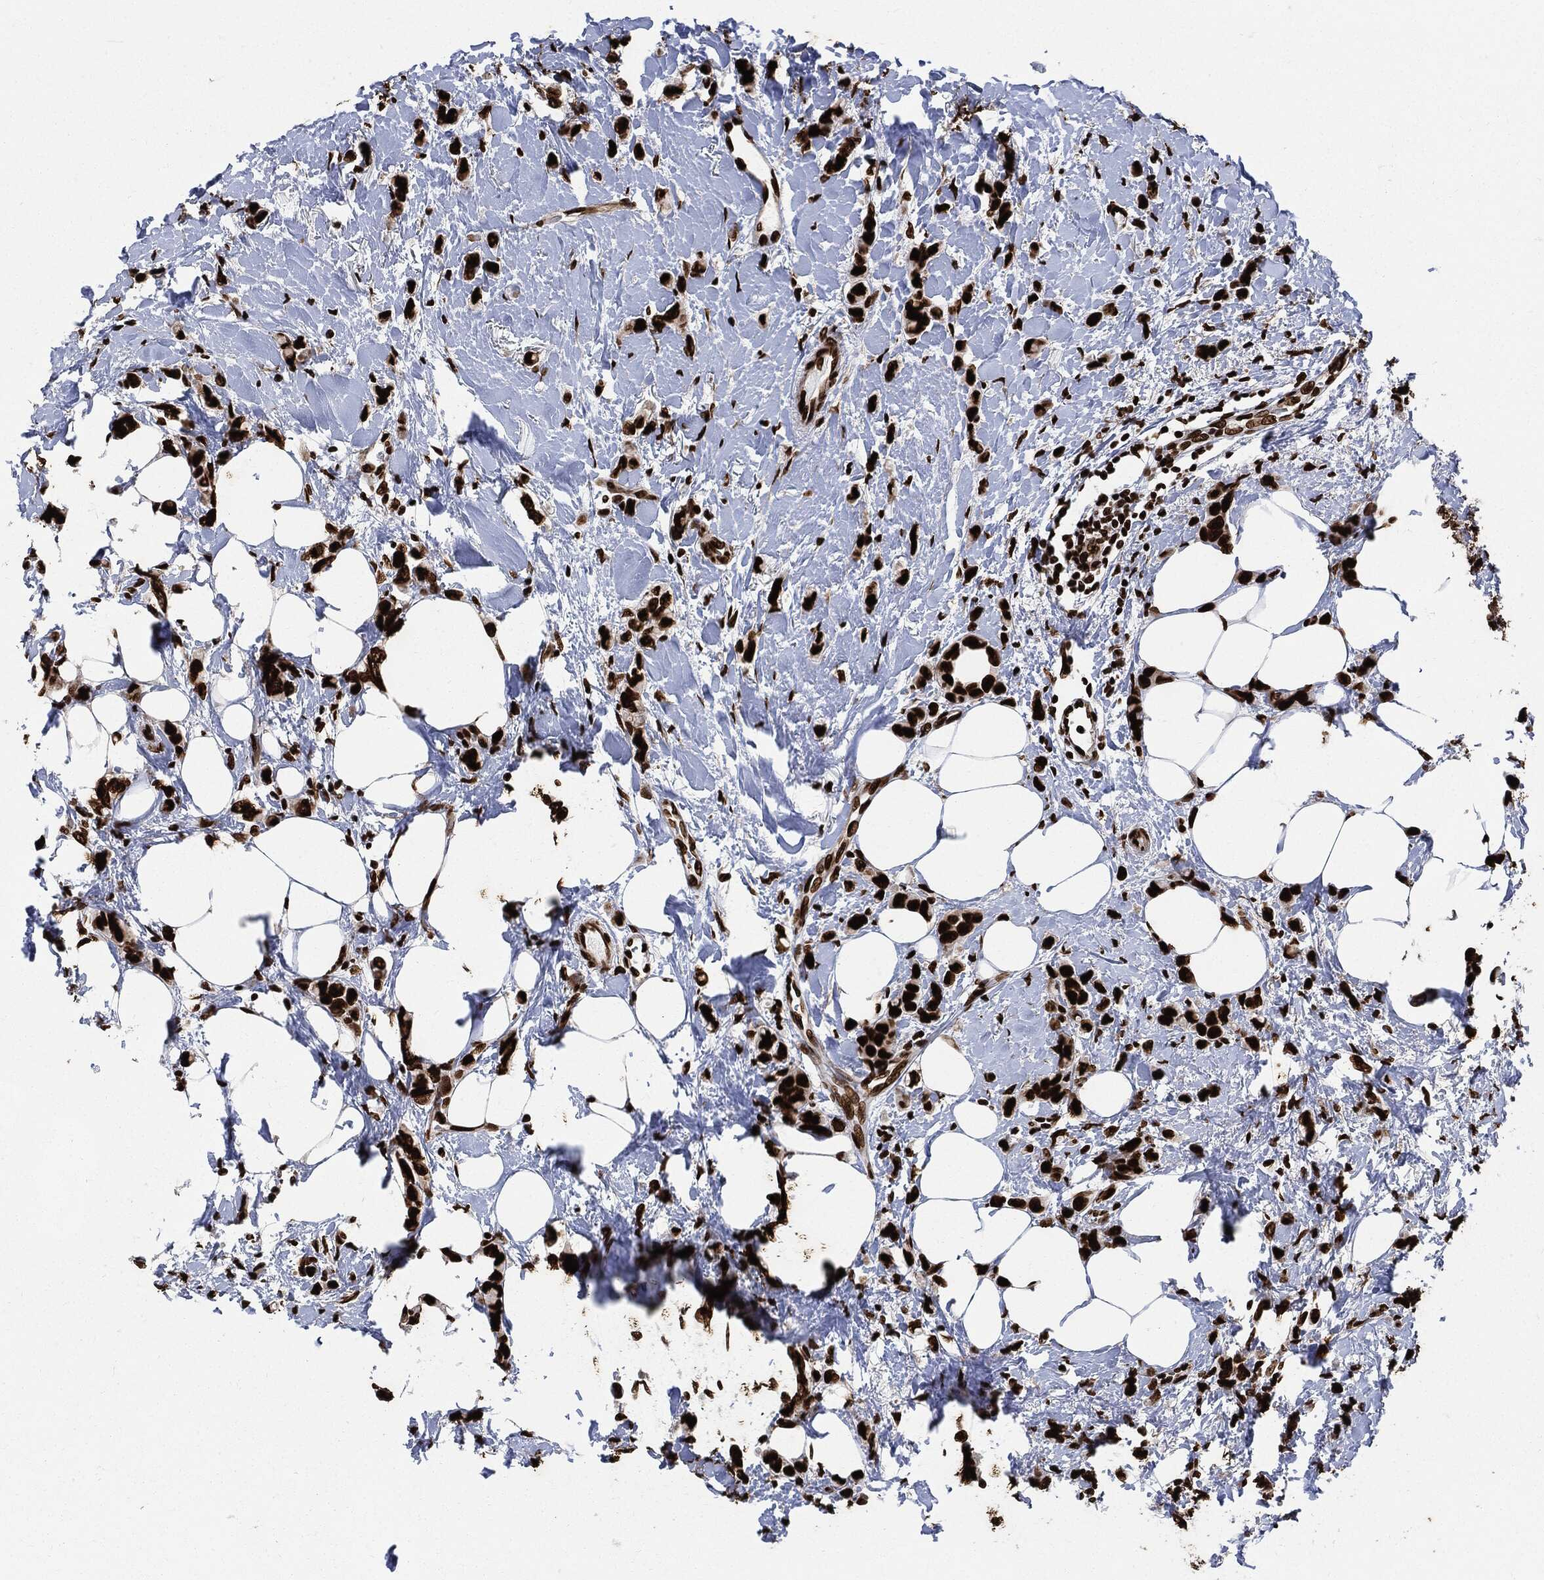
{"staining": {"intensity": "strong", "quantity": ">75%", "location": "nuclear"}, "tissue": "breast cancer", "cell_type": "Tumor cells", "image_type": "cancer", "snomed": [{"axis": "morphology", "description": "Lobular carcinoma"}, {"axis": "topography", "description": "Breast"}], "caption": "Tumor cells reveal high levels of strong nuclear staining in about >75% of cells in human lobular carcinoma (breast).", "gene": "RECQL", "patient": {"sex": "female", "age": 66}}